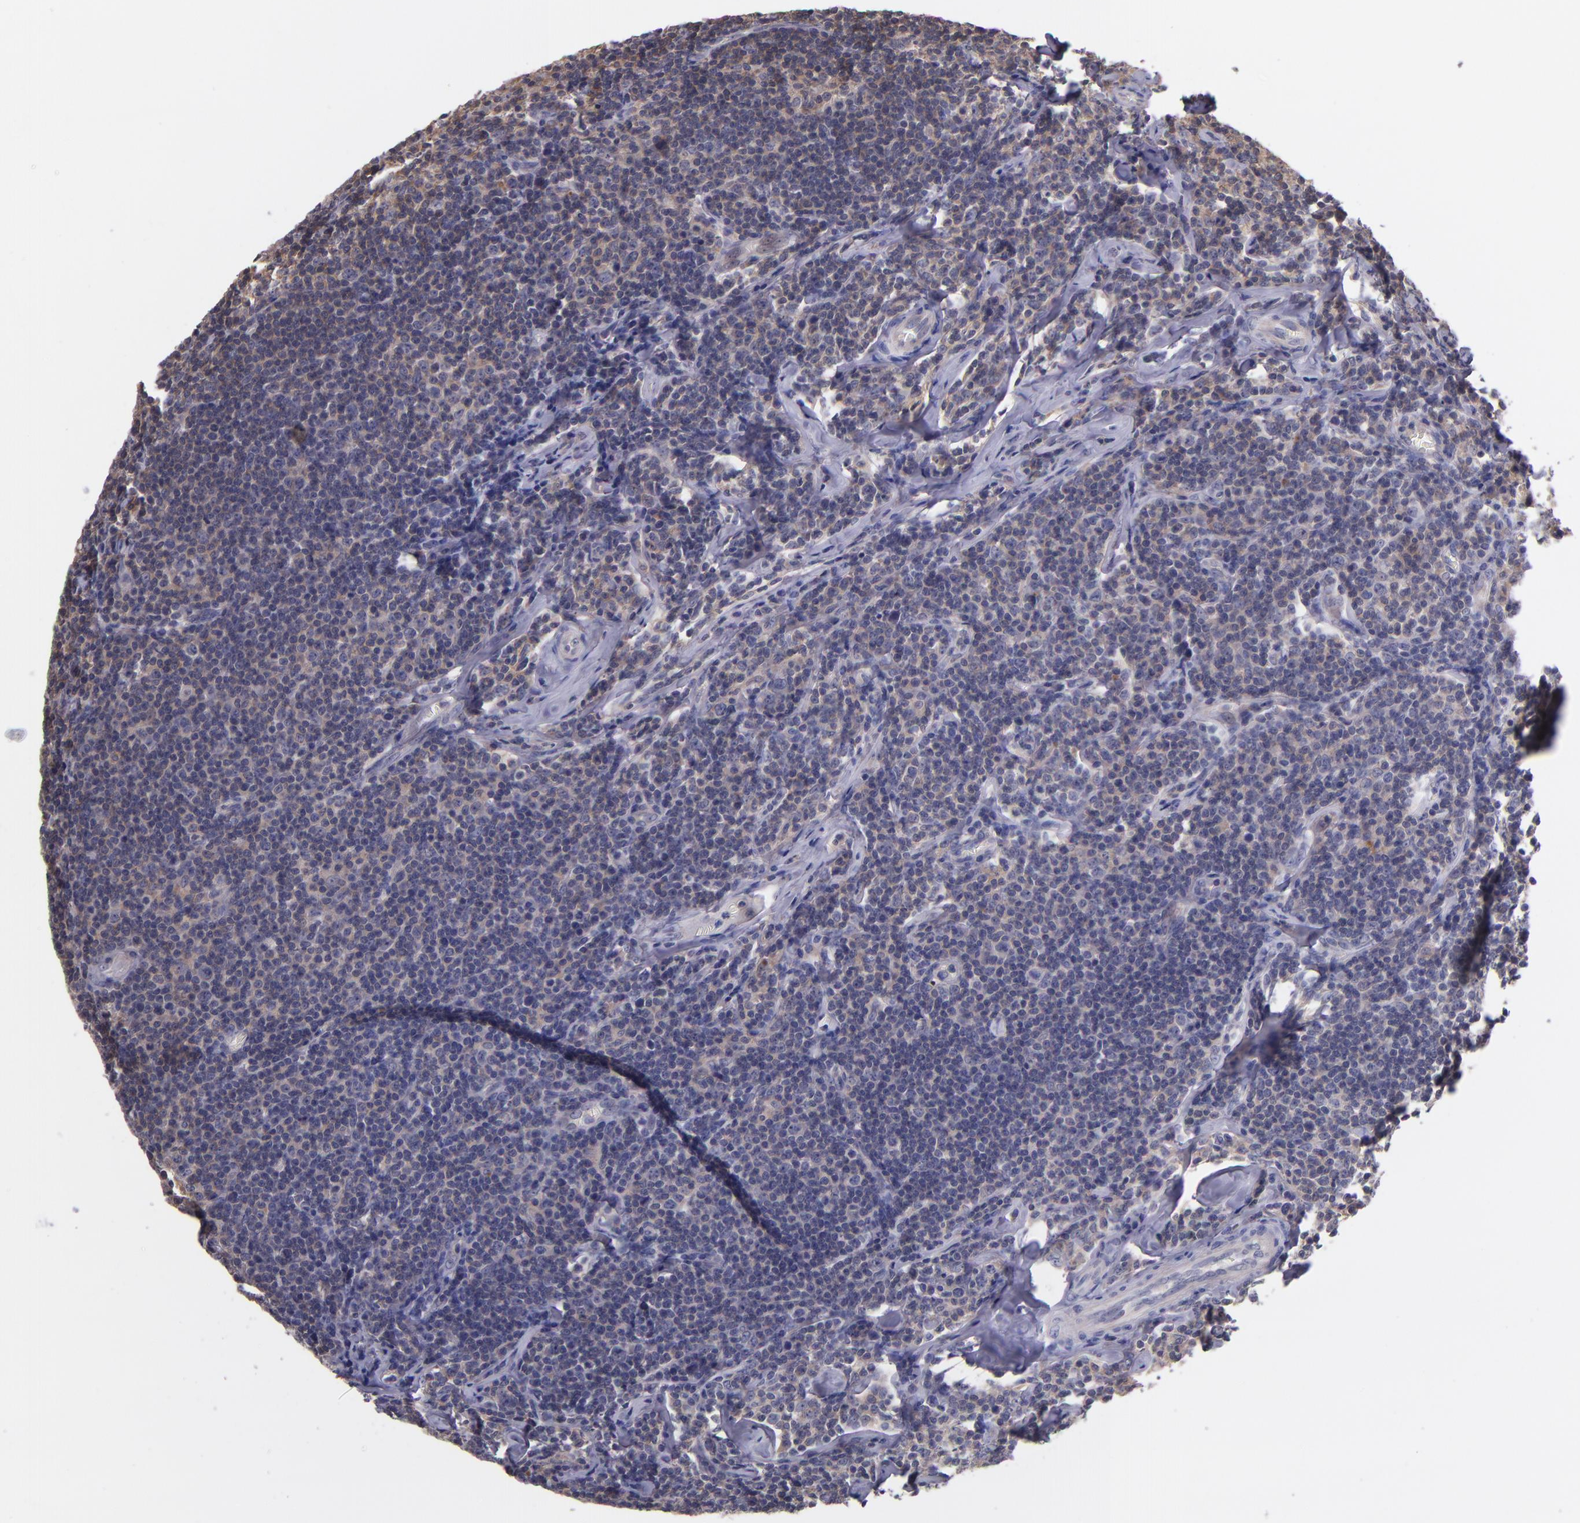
{"staining": {"intensity": "weak", "quantity": ">75%", "location": "cytoplasmic/membranous"}, "tissue": "lymphoma", "cell_type": "Tumor cells", "image_type": "cancer", "snomed": [{"axis": "morphology", "description": "Malignant lymphoma, non-Hodgkin's type, Low grade"}, {"axis": "topography", "description": "Lymph node"}], "caption": "Weak cytoplasmic/membranous staining is present in approximately >75% of tumor cells in lymphoma. The protein of interest is shown in brown color, while the nuclei are stained blue.", "gene": "RBP4", "patient": {"sex": "male", "age": 74}}